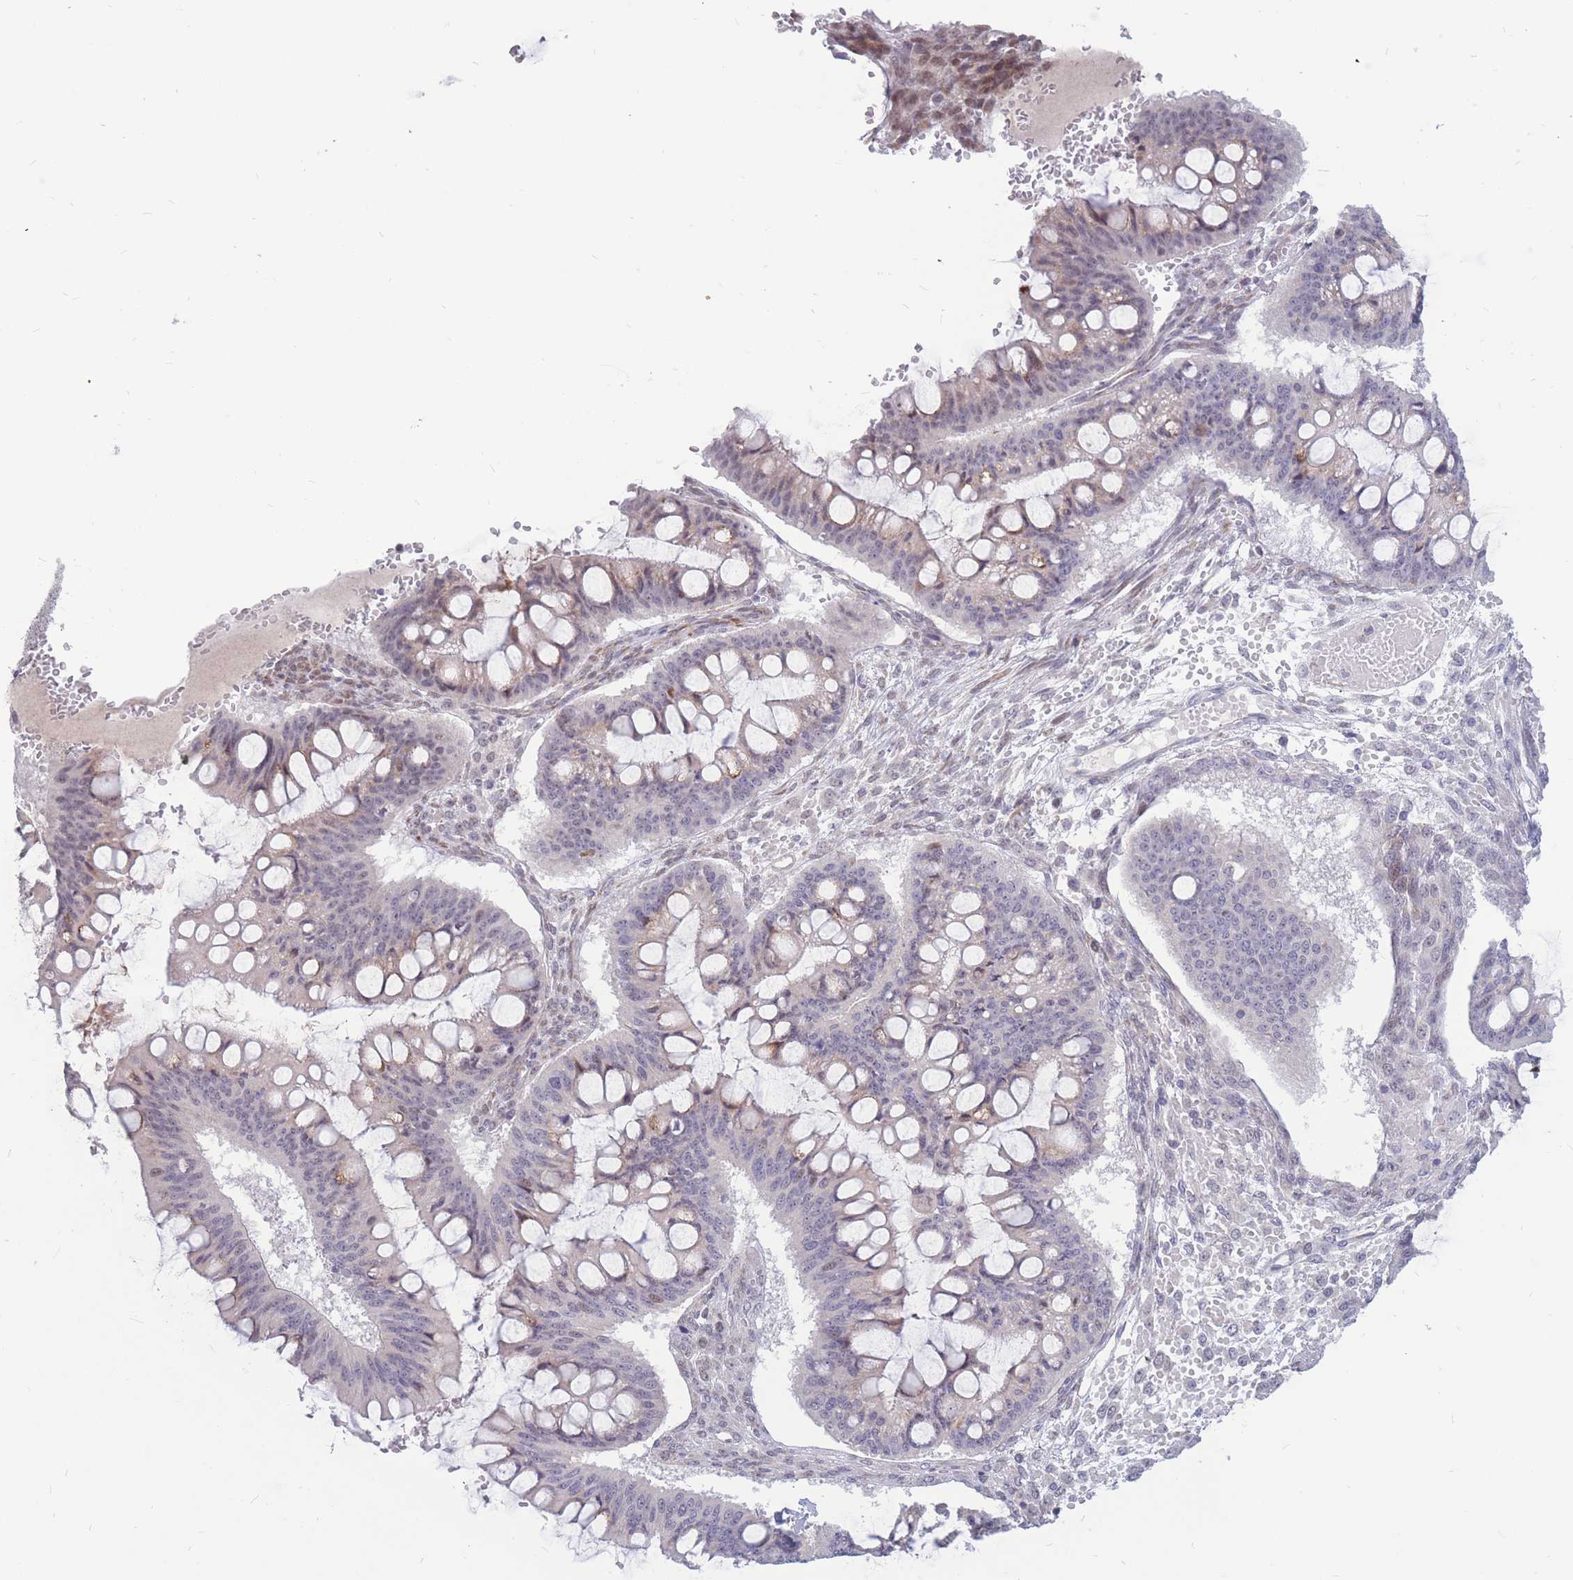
{"staining": {"intensity": "weak", "quantity": "<25%", "location": "cytoplasmic/membranous"}, "tissue": "ovarian cancer", "cell_type": "Tumor cells", "image_type": "cancer", "snomed": [{"axis": "morphology", "description": "Cystadenocarcinoma, mucinous, NOS"}, {"axis": "topography", "description": "Ovary"}], "caption": "Tumor cells show no significant protein staining in ovarian mucinous cystadenocarcinoma. (Stains: DAB (3,3'-diaminobenzidine) IHC with hematoxylin counter stain, Microscopy: brightfield microscopy at high magnification).", "gene": "ADD2", "patient": {"sex": "female", "age": 73}}